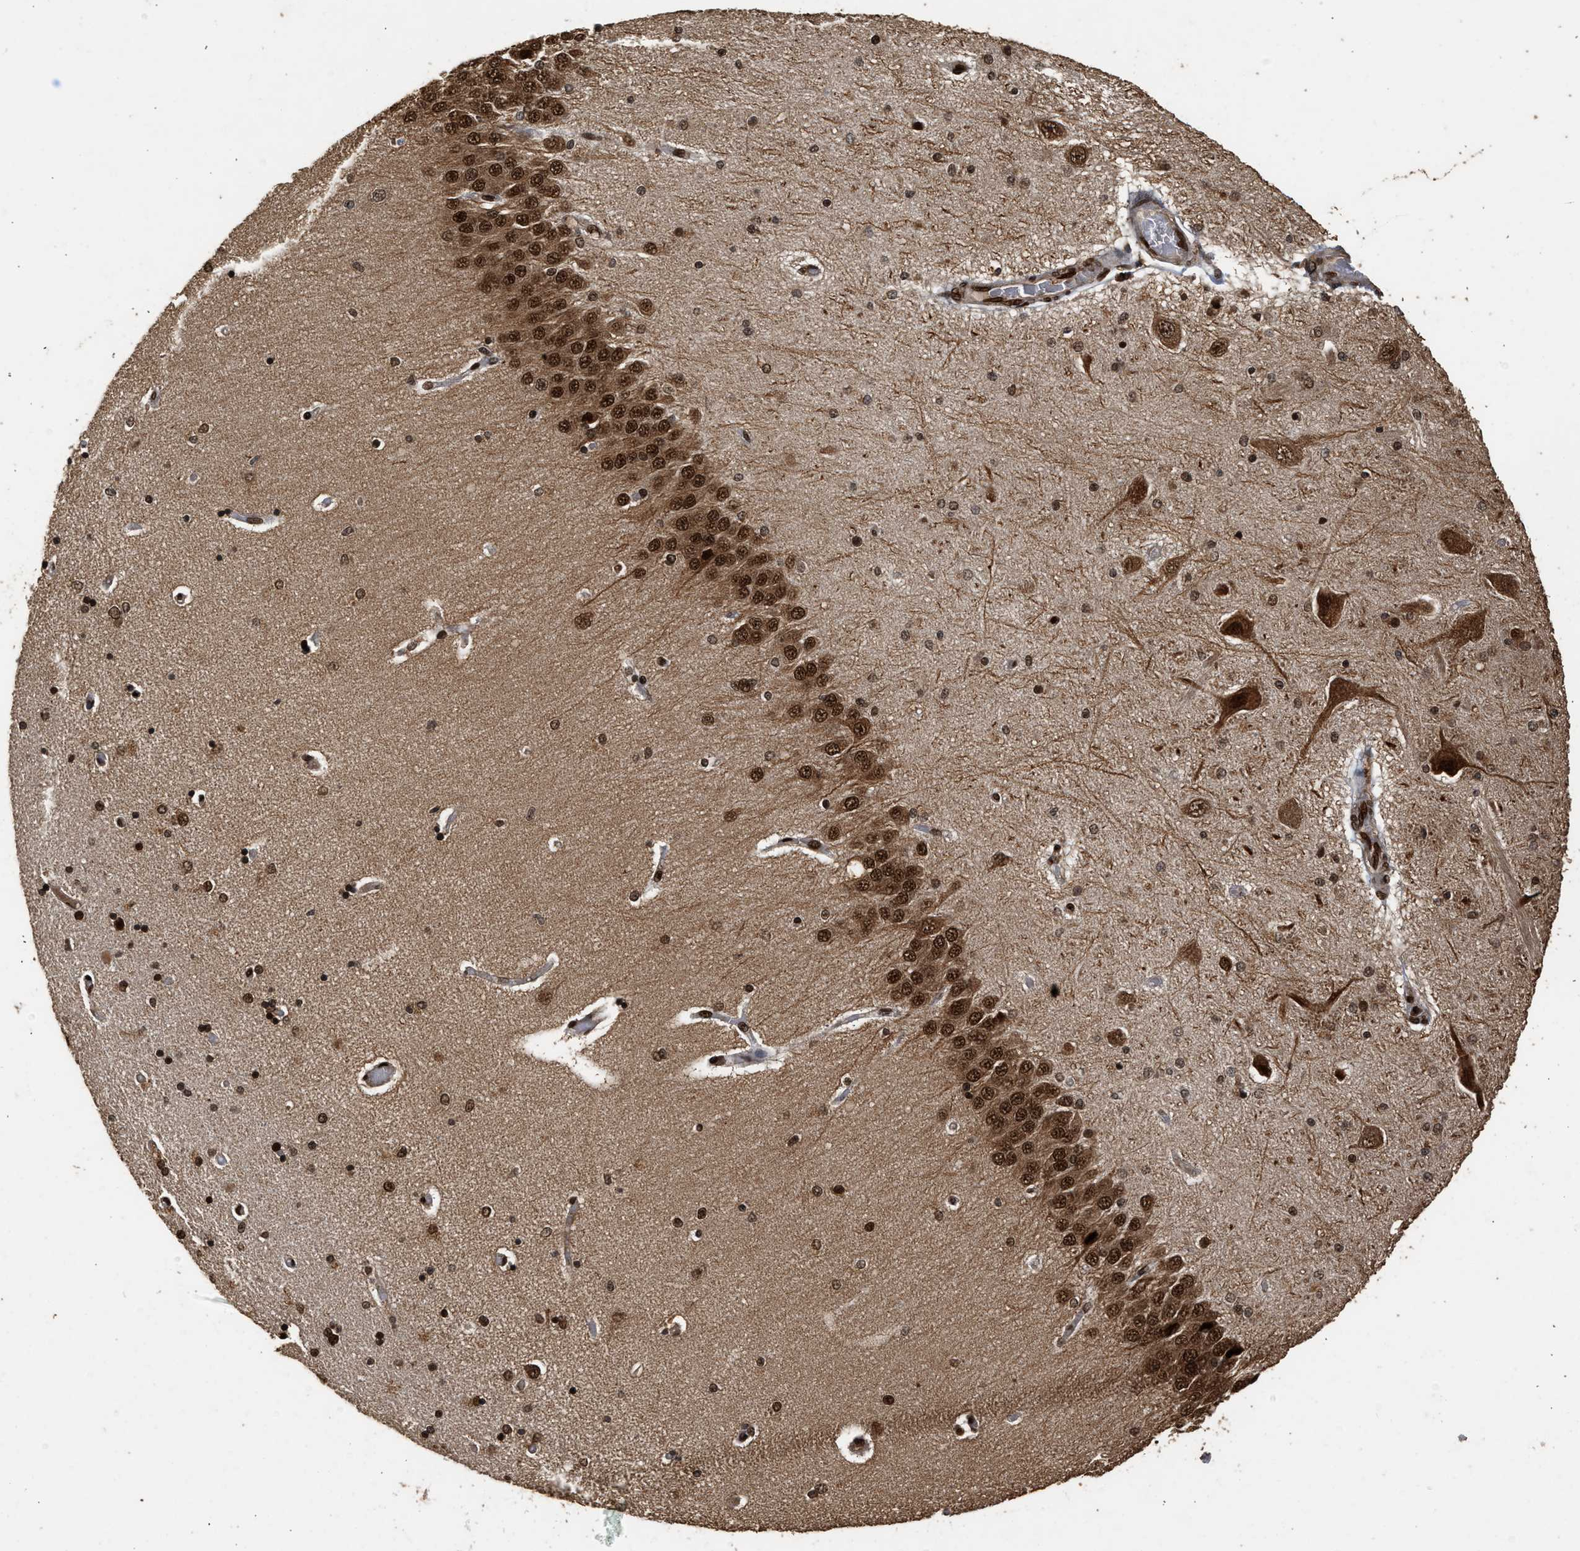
{"staining": {"intensity": "moderate", "quantity": ">75%", "location": "nuclear"}, "tissue": "hippocampus", "cell_type": "Glial cells", "image_type": "normal", "snomed": [{"axis": "morphology", "description": "Normal tissue, NOS"}, {"axis": "topography", "description": "Hippocampus"}], "caption": "Protein staining of unremarkable hippocampus exhibits moderate nuclear positivity in approximately >75% of glial cells.", "gene": "PPP4R3B", "patient": {"sex": "female", "age": 54}}